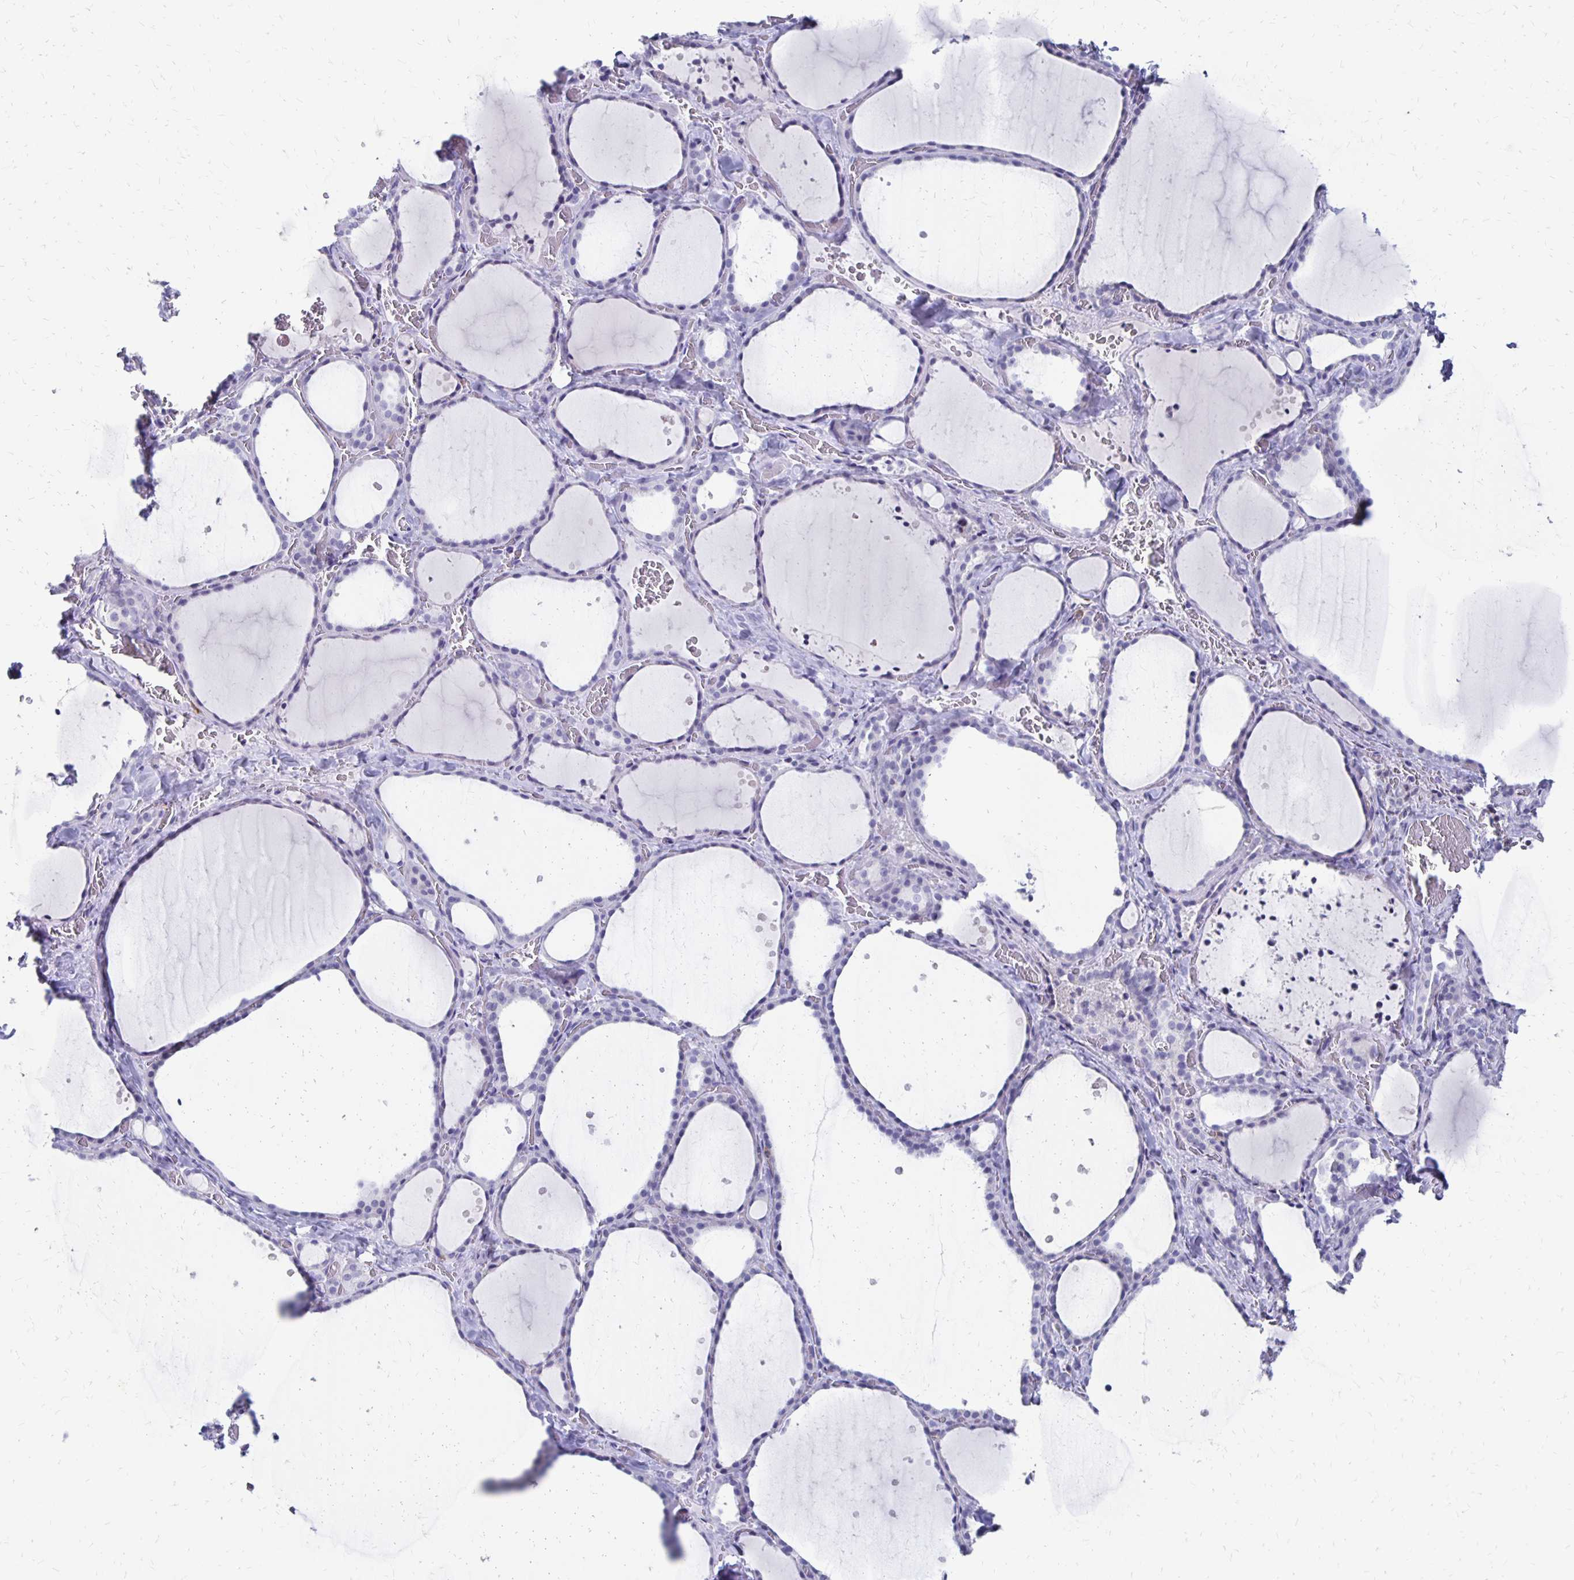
{"staining": {"intensity": "negative", "quantity": "none", "location": "none"}, "tissue": "thyroid gland", "cell_type": "Glandular cells", "image_type": "normal", "snomed": [{"axis": "morphology", "description": "Normal tissue, NOS"}, {"axis": "topography", "description": "Thyroid gland"}], "caption": "The image demonstrates no significant expression in glandular cells of thyroid gland.", "gene": "SYT2", "patient": {"sex": "female", "age": 36}}